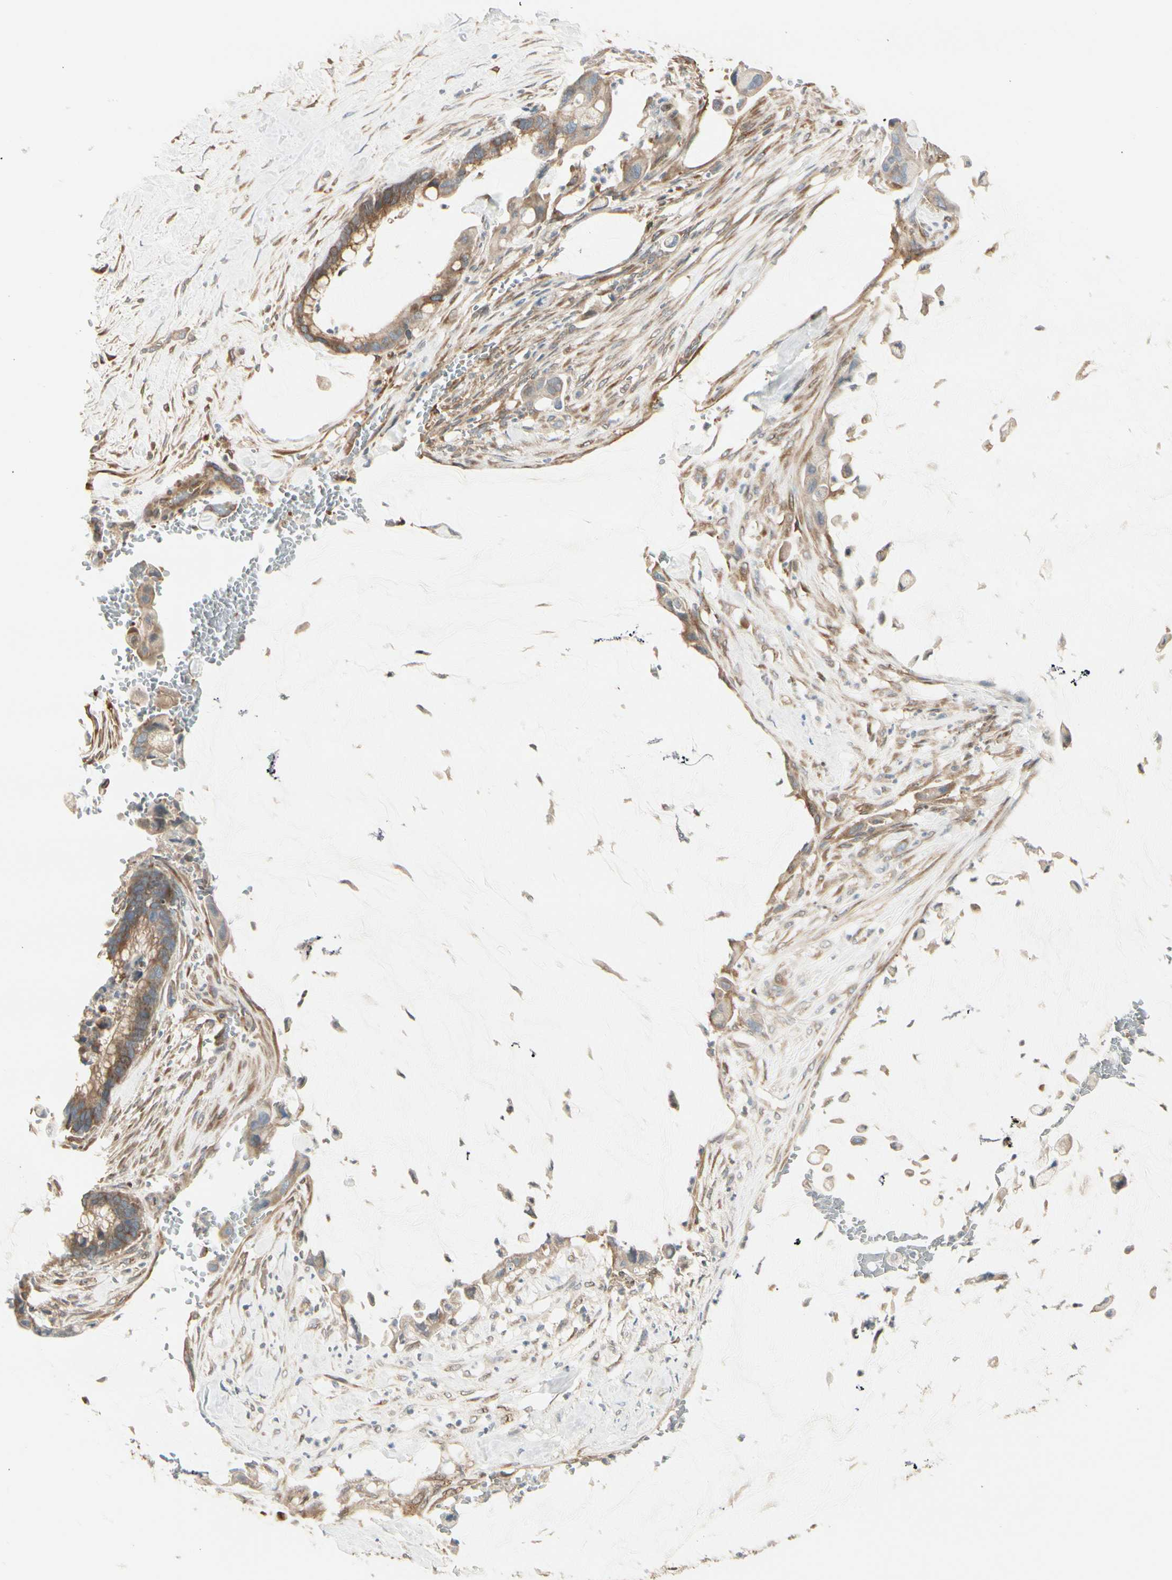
{"staining": {"intensity": "moderate", "quantity": ">75%", "location": "cytoplasmic/membranous"}, "tissue": "pancreatic cancer", "cell_type": "Tumor cells", "image_type": "cancer", "snomed": [{"axis": "morphology", "description": "Adenocarcinoma, NOS"}, {"axis": "topography", "description": "Pancreas"}], "caption": "A photomicrograph of human adenocarcinoma (pancreatic) stained for a protein reveals moderate cytoplasmic/membranous brown staining in tumor cells.", "gene": "NUCB2", "patient": {"sex": "male", "age": 41}}